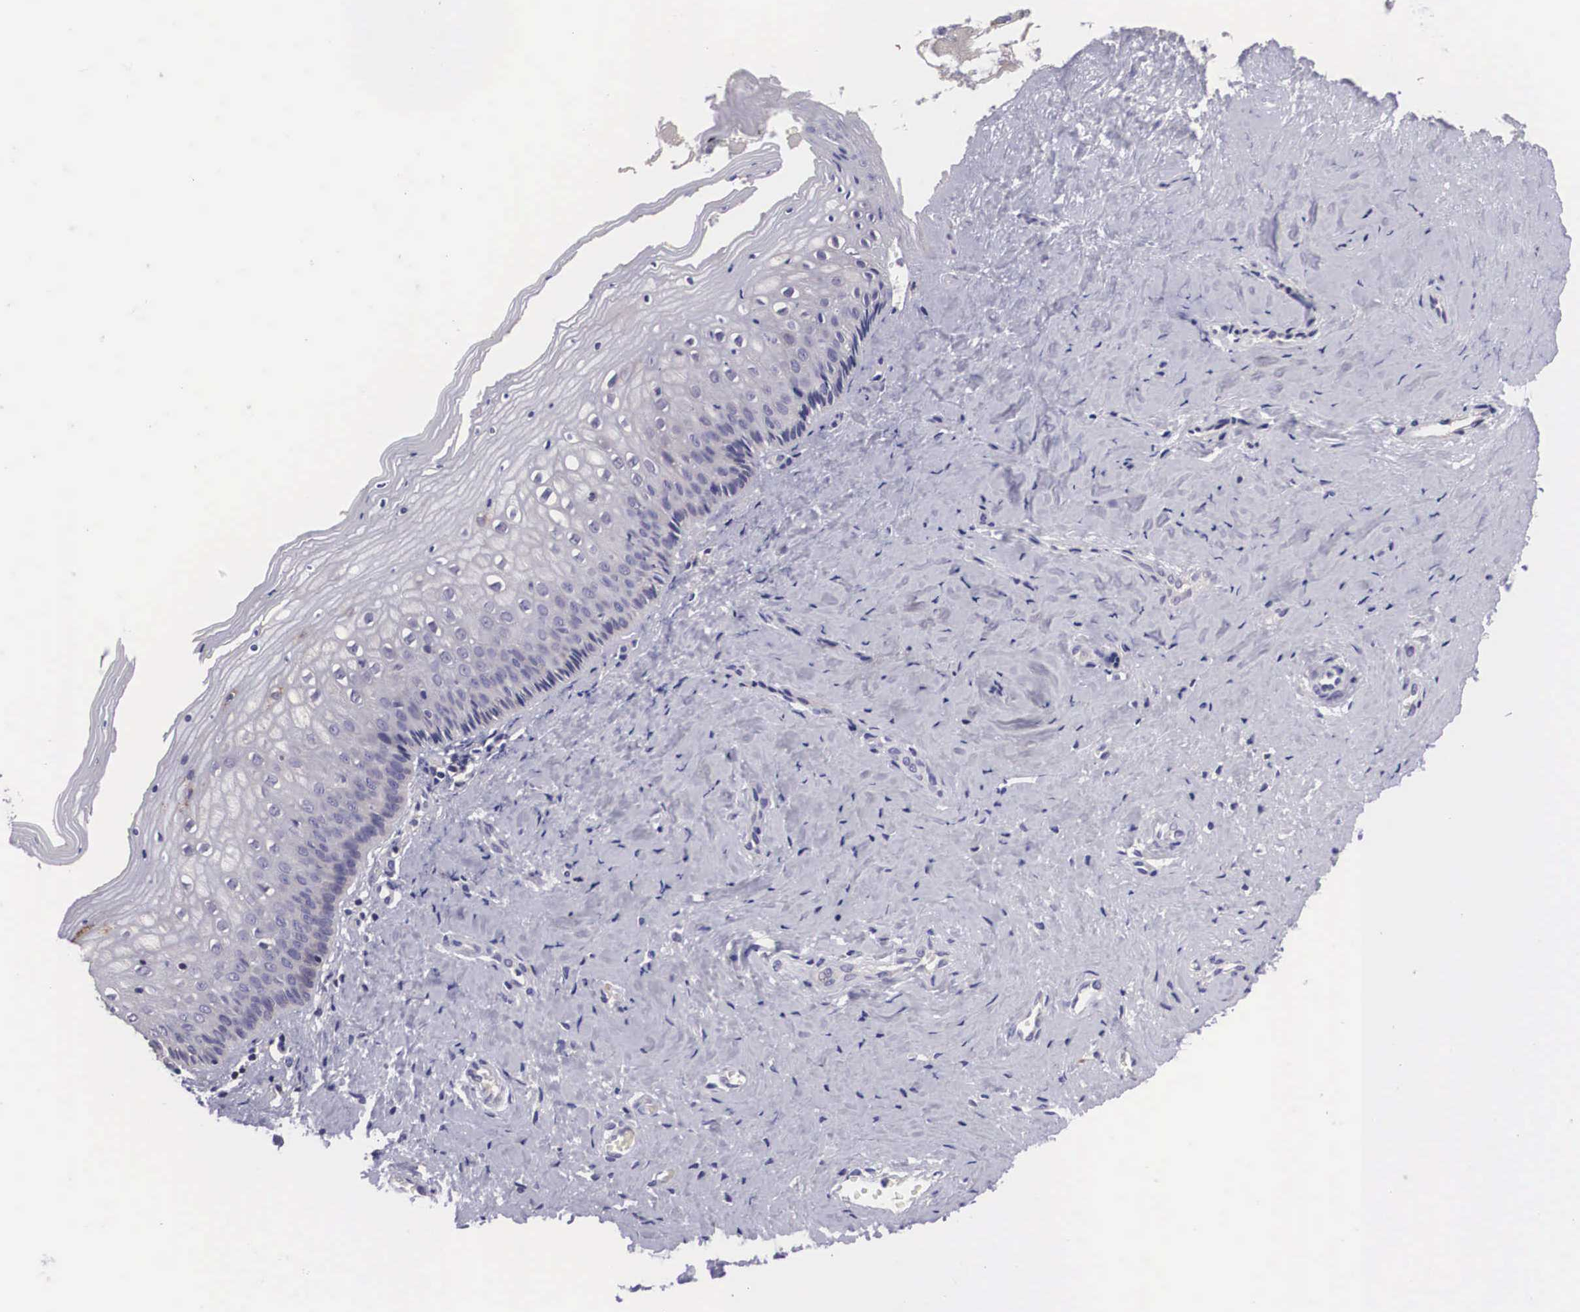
{"staining": {"intensity": "negative", "quantity": "none", "location": "none"}, "tissue": "vagina", "cell_type": "Squamous epithelial cells", "image_type": "normal", "snomed": [{"axis": "morphology", "description": "Normal tissue, NOS"}, {"axis": "topography", "description": "Vagina"}], "caption": "High power microscopy micrograph of an immunohistochemistry micrograph of unremarkable vagina, revealing no significant staining in squamous epithelial cells.", "gene": "ARG2", "patient": {"sex": "female", "age": 46}}